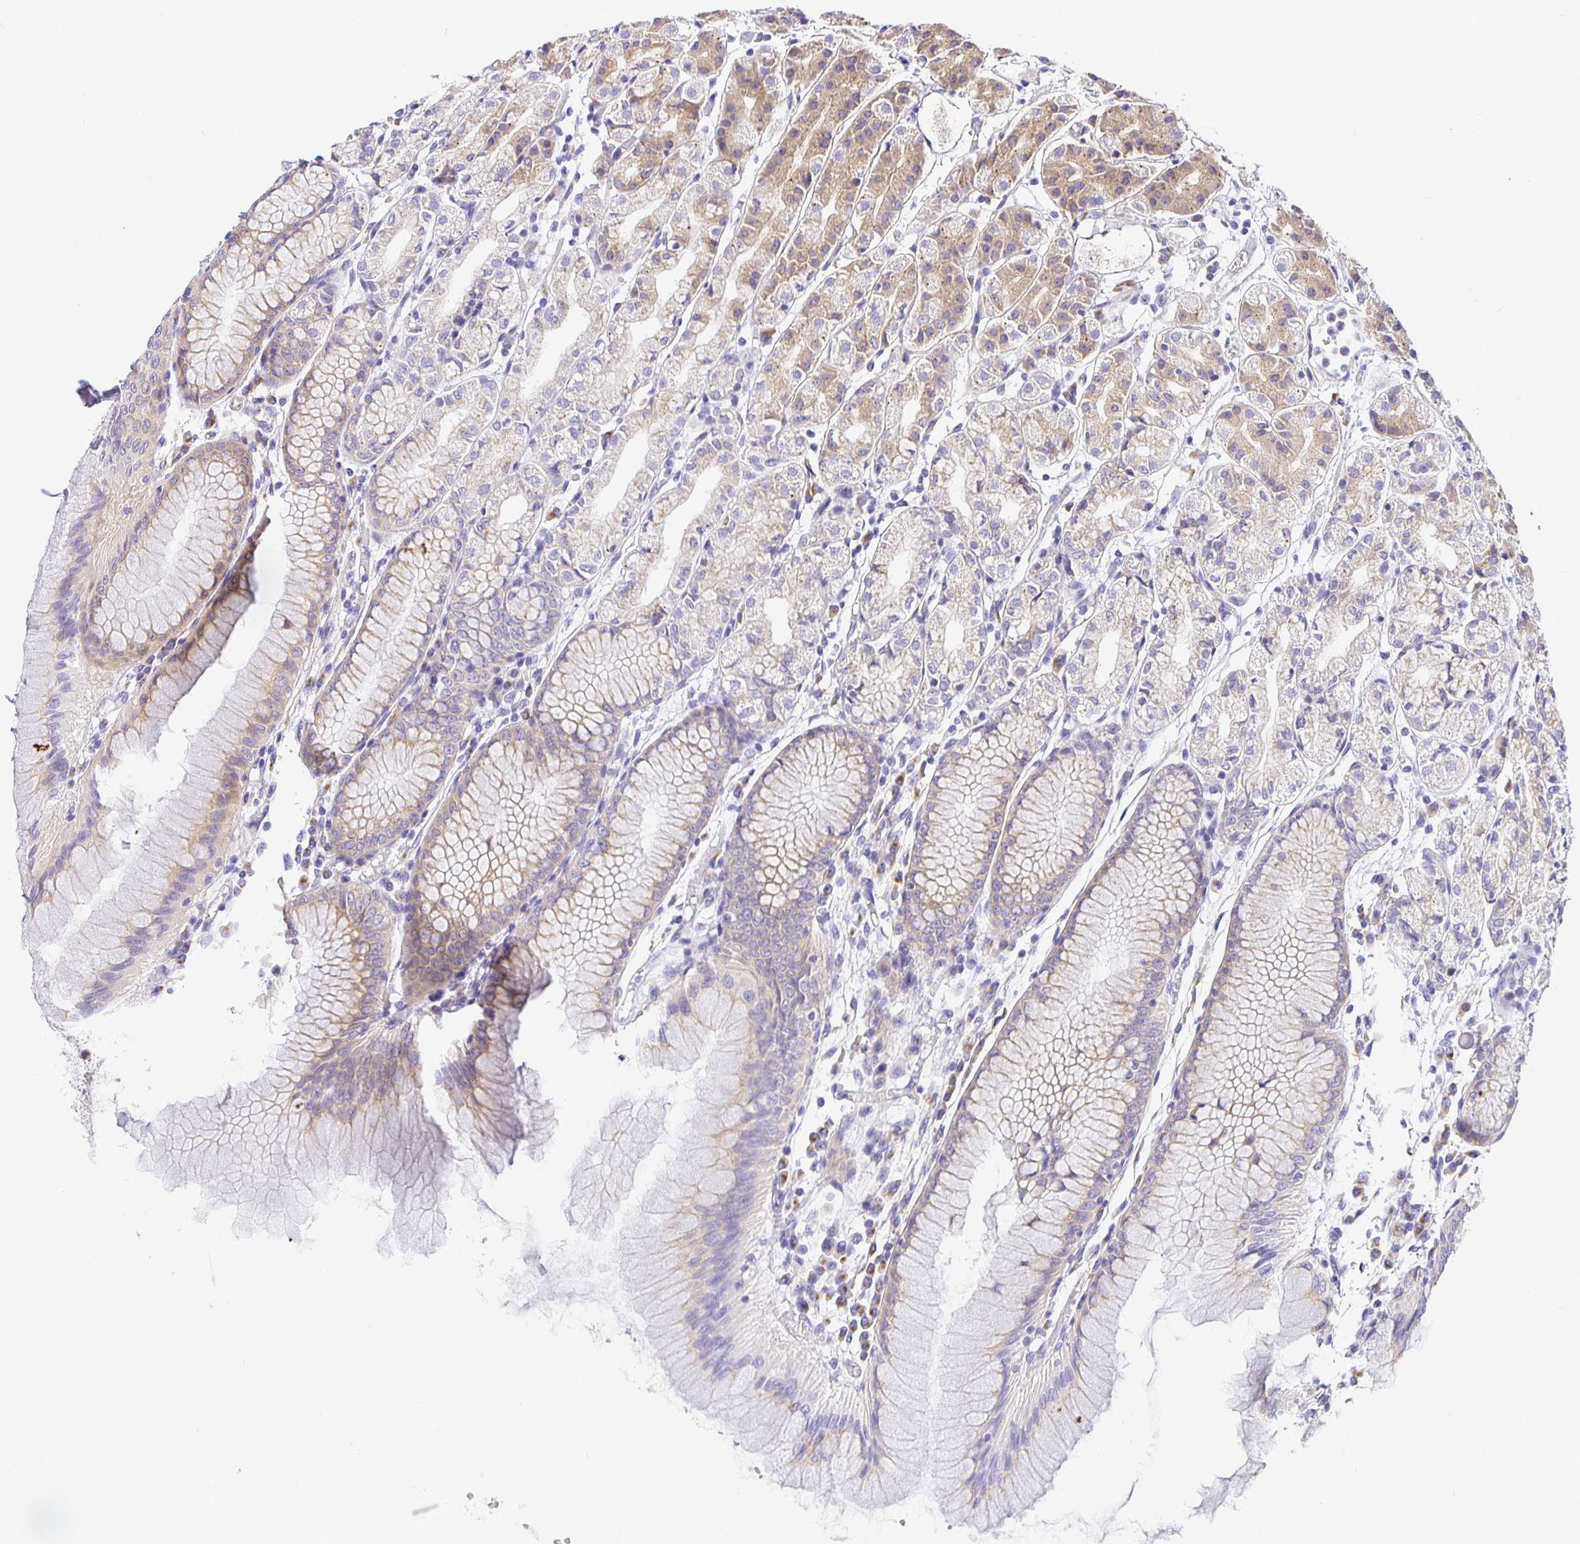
{"staining": {"intensity": "moderate", "quantity": "<25%", "location": "cytoplasmic/membranous"}, "tissue": "stomach", "cell_type": "Glandular cells", "image_type": "normal", "snomed": [{"axis": "morphology", "description": "Normal tissue, NOS"}, {"axis": "topography", "description": "Stomach"}], "caption": "A photomicrograph showing moderate cytoplasmic/membranous expression in about <25% of glandular cells in normal stomach, as visualized by brown immunohistochemical staining.", "gene": "OPALIN", "patient": {"sex": "female", "age": 57}}